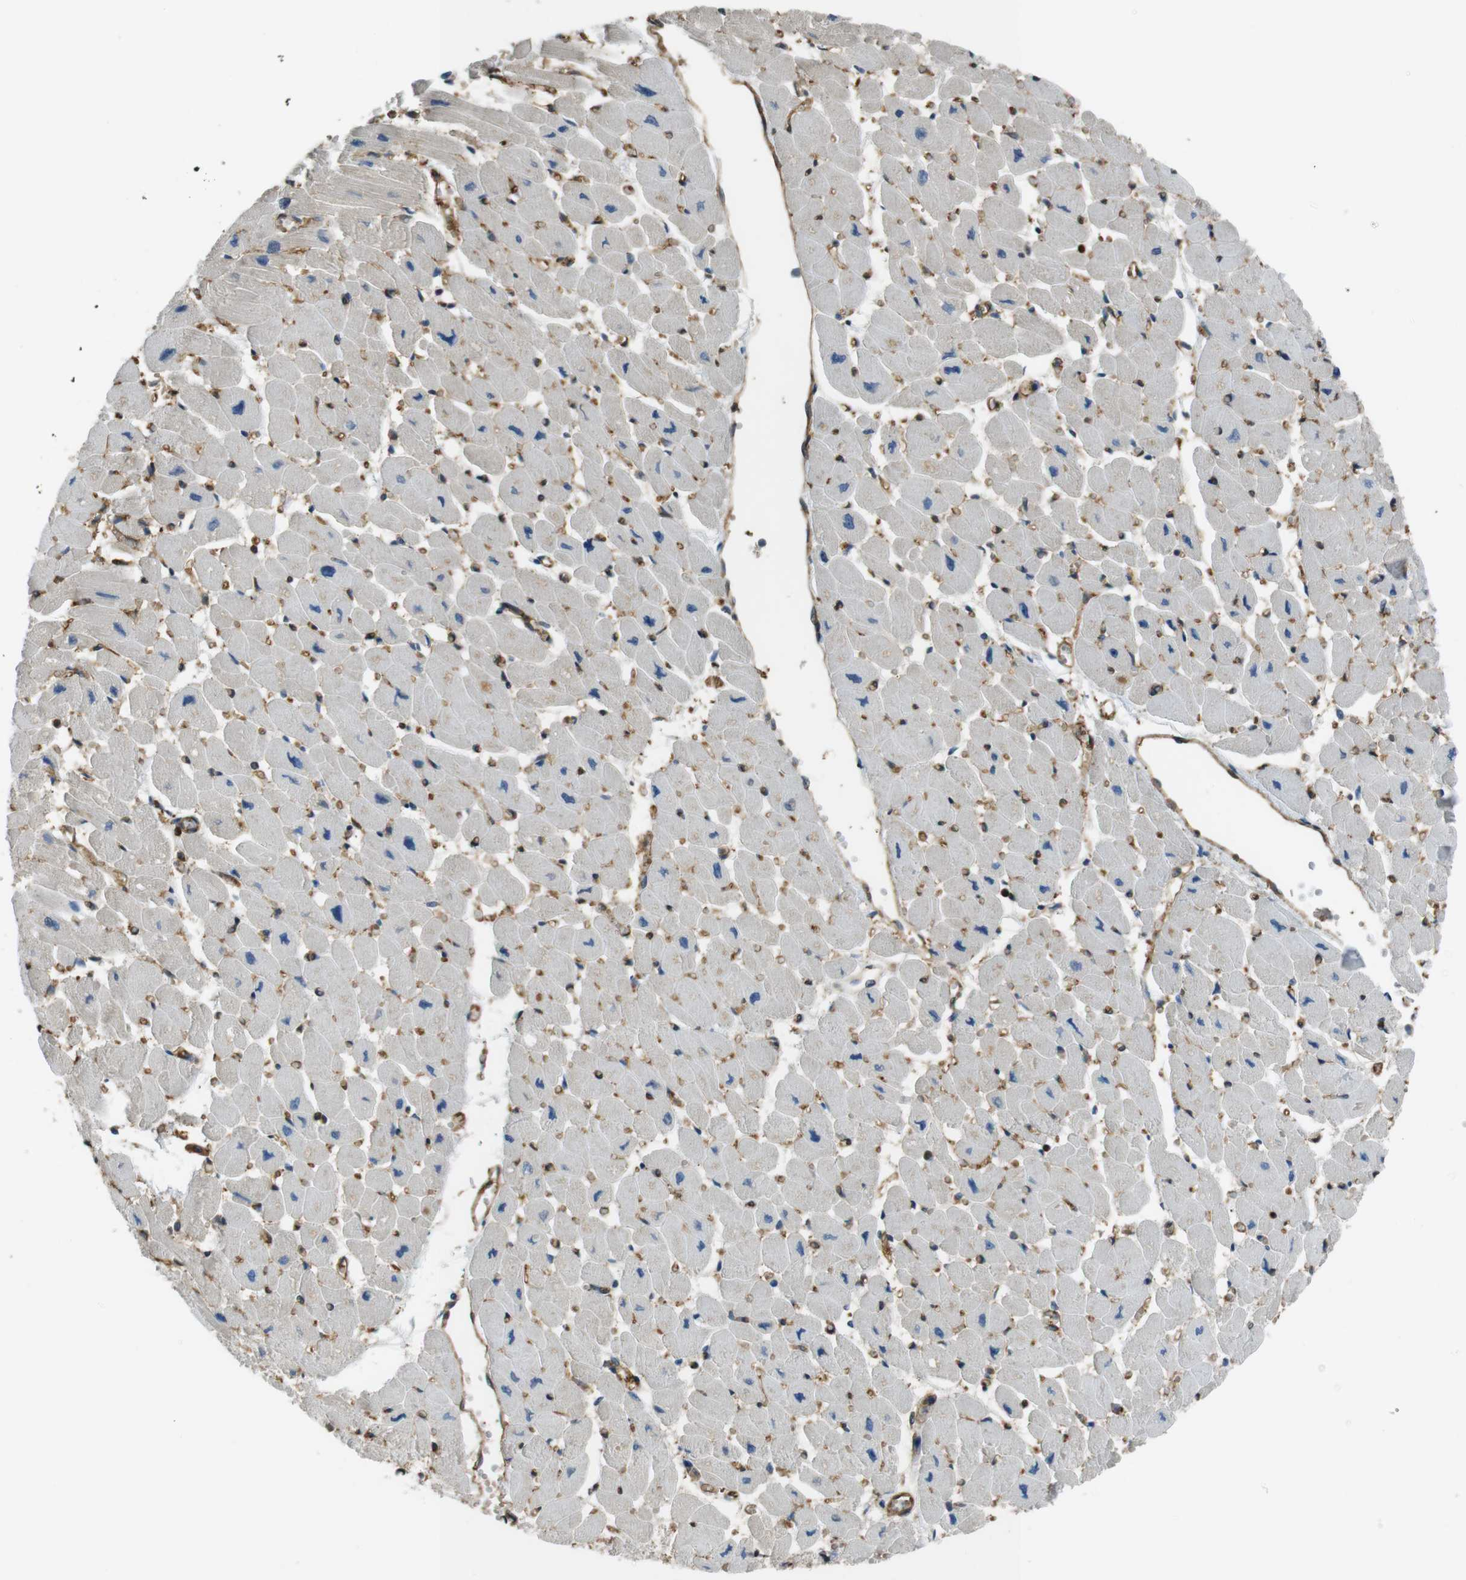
{"staining": {"intensity": "negative", "quantity": "none", "location": "none"}, "tissue": "heart muscle", "cell_type": "Cardiomyocytes", "image_type": "normal", "snomed": [{"axis": "morphology", "description": "Normal tissue, NOS"}, {"axis": "topography", "description": "Heart"}], "caption": "Image shows no protein expression in cardiomyocytes of normal heart muscle. (IHC, brightfield microscopy, high magnification).", "gene": "FCAR", "patient": {"sex": "female", "age": 54}}